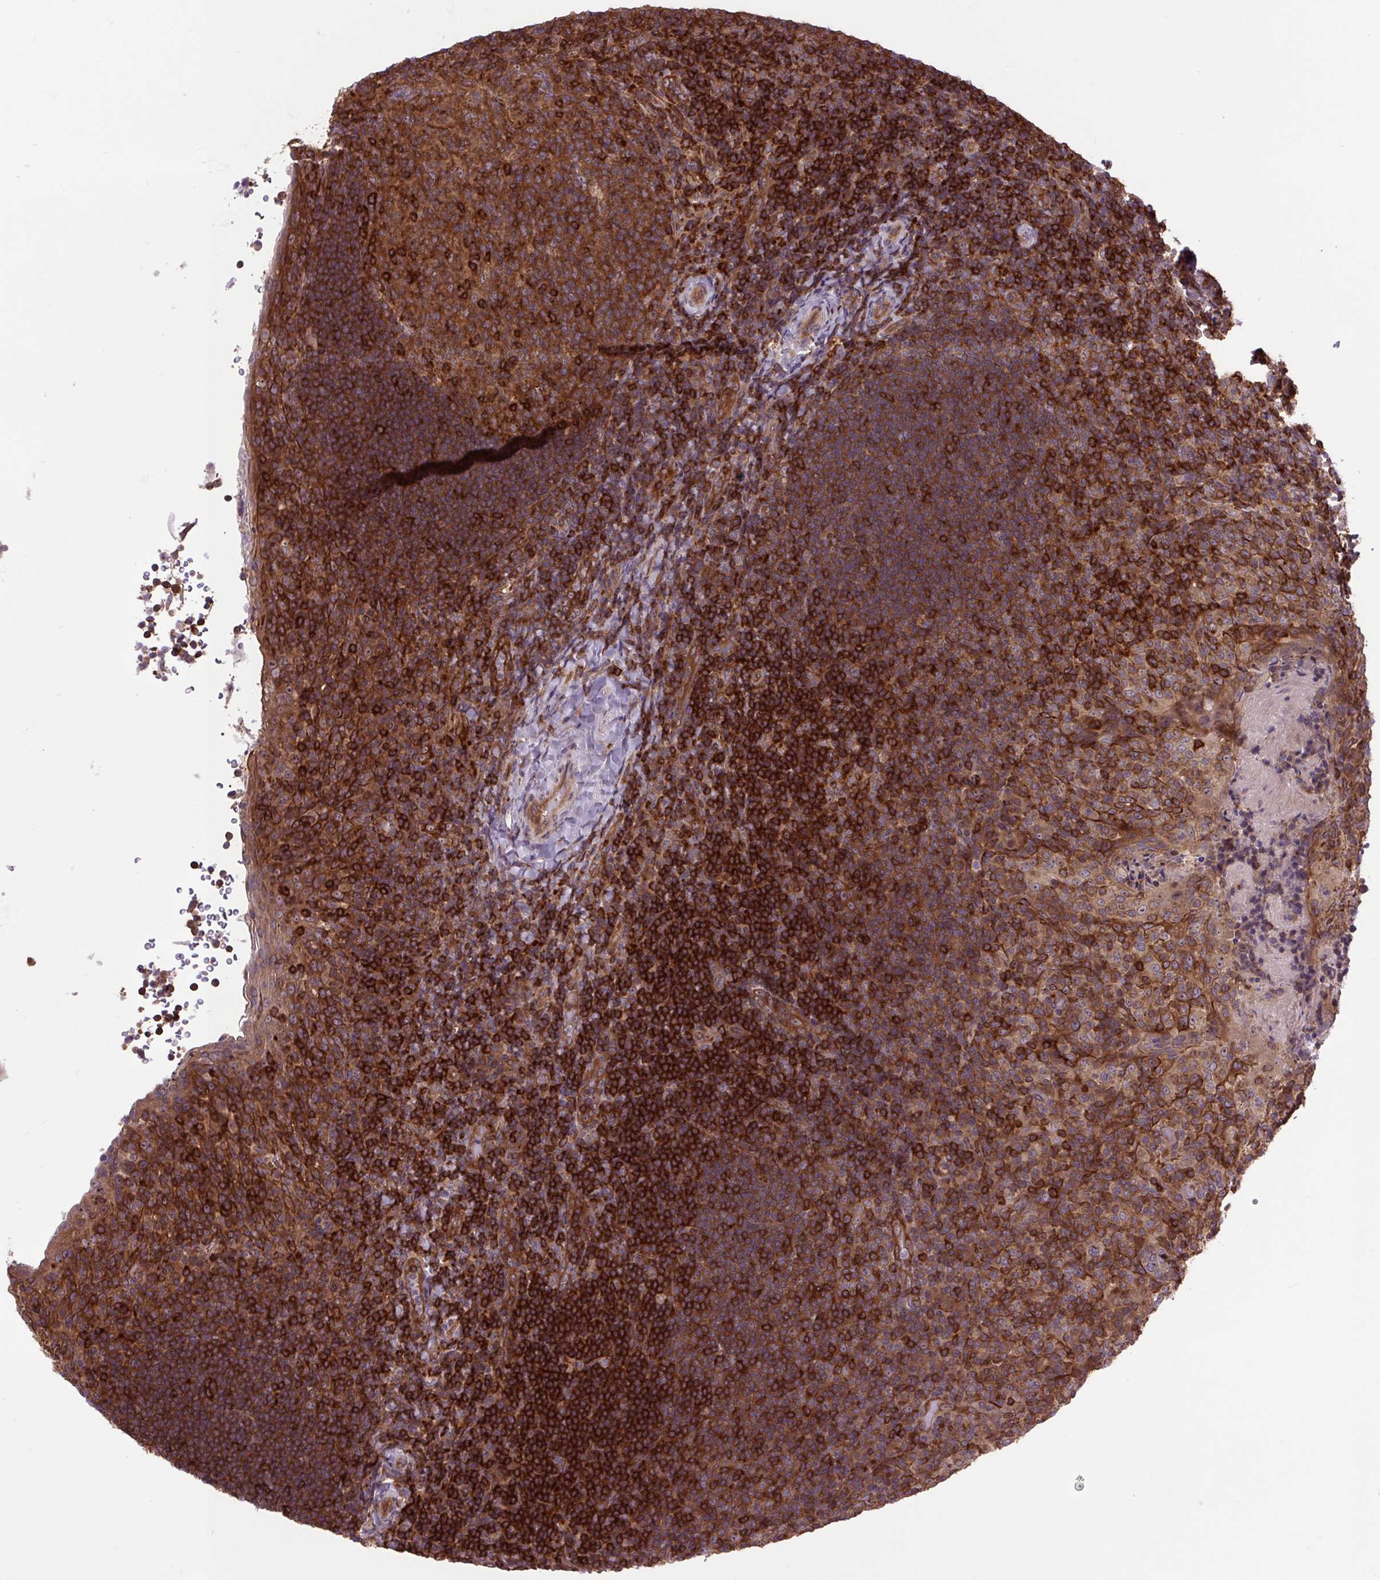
{"staining": {"intensity": "strong", "quantity": ">75%", "location": "cytoplasmic/membranous"}, "tissue": "tonsil", "cell_type": "Germinal center cells", "image_type": "normal", "snomed": [{"axis": "morphology", "description": "Normal tissue, NOS"}, {"axis": "topography", "description": "Tonsil"}], "caption": "A brown stain labels strong cytoplasmic/membranous positivity of a protein in germinal center cells of normal human tonsil. The staining was performed using DAB to visualize the protein expression in brown, while the nuclei were stained in blue with hematoxylin (Magnification: 20x).", "gene": "PLCG1", "patient": {"sex": "female", "age": 10}}